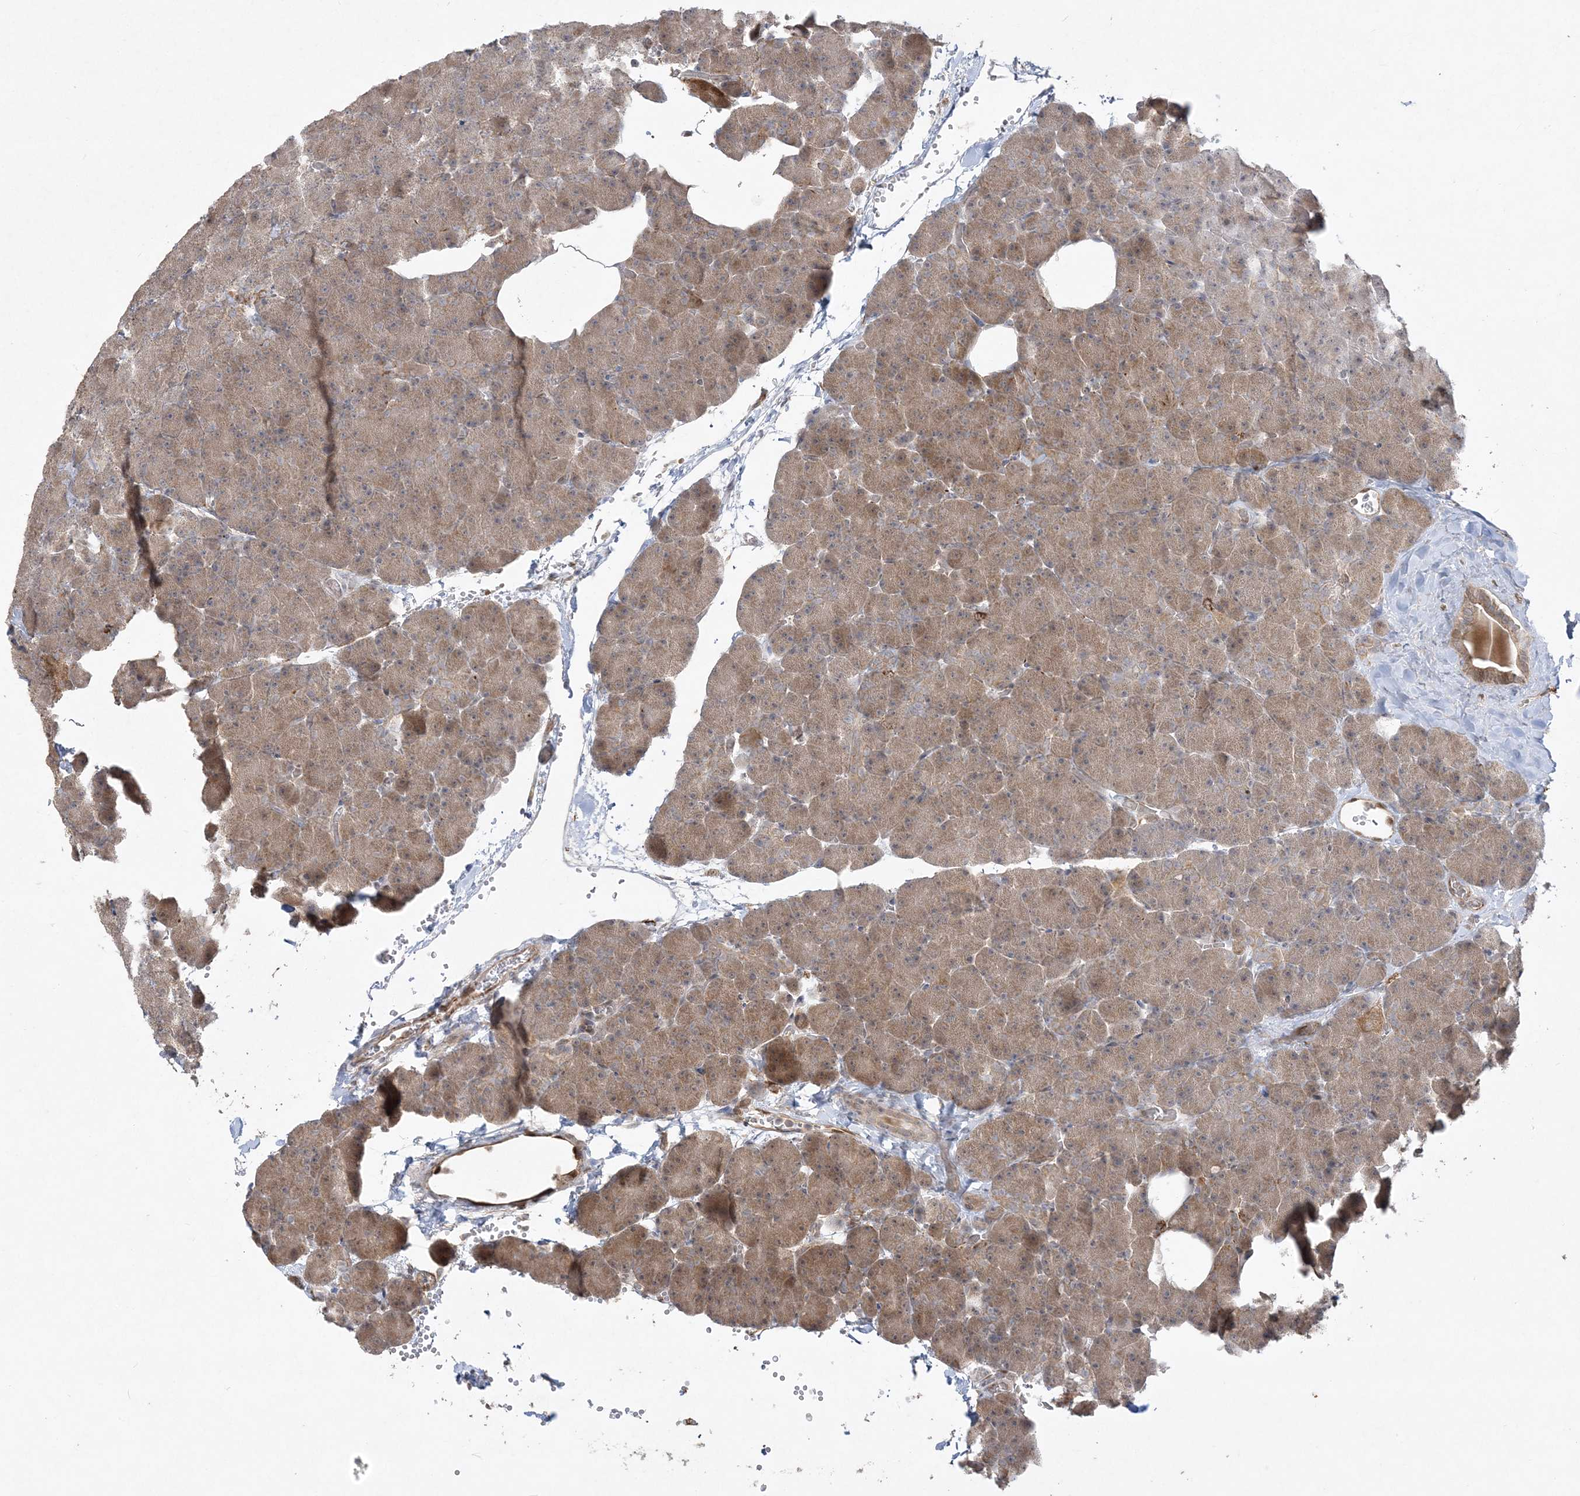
{"staining": {"intensity": "moderate", "quantity": ">75%", "location": "cytoplasmic/membranous,nuclear"}, "tissue": "pancreas", "cell_type": "Exocrine glandular cells", "image_type": "normal", "snomed": [{"axis": "morphology", "description": "Normal tissue, NOS"}, {"axis": "morphology", "description": "Carcinoid, malignant, NOS"}, {"axis": "topography", "description": "Pancreas"}], "caption": "About >75% of exocrine glandular cells in normal pancreas display moderate cytoplasmic/membranous,nuclear protein positivity as visualized by brown immunohistochemical staining.", "gene": "INPP1", "patient": {"sex": "female", "age": 35}}